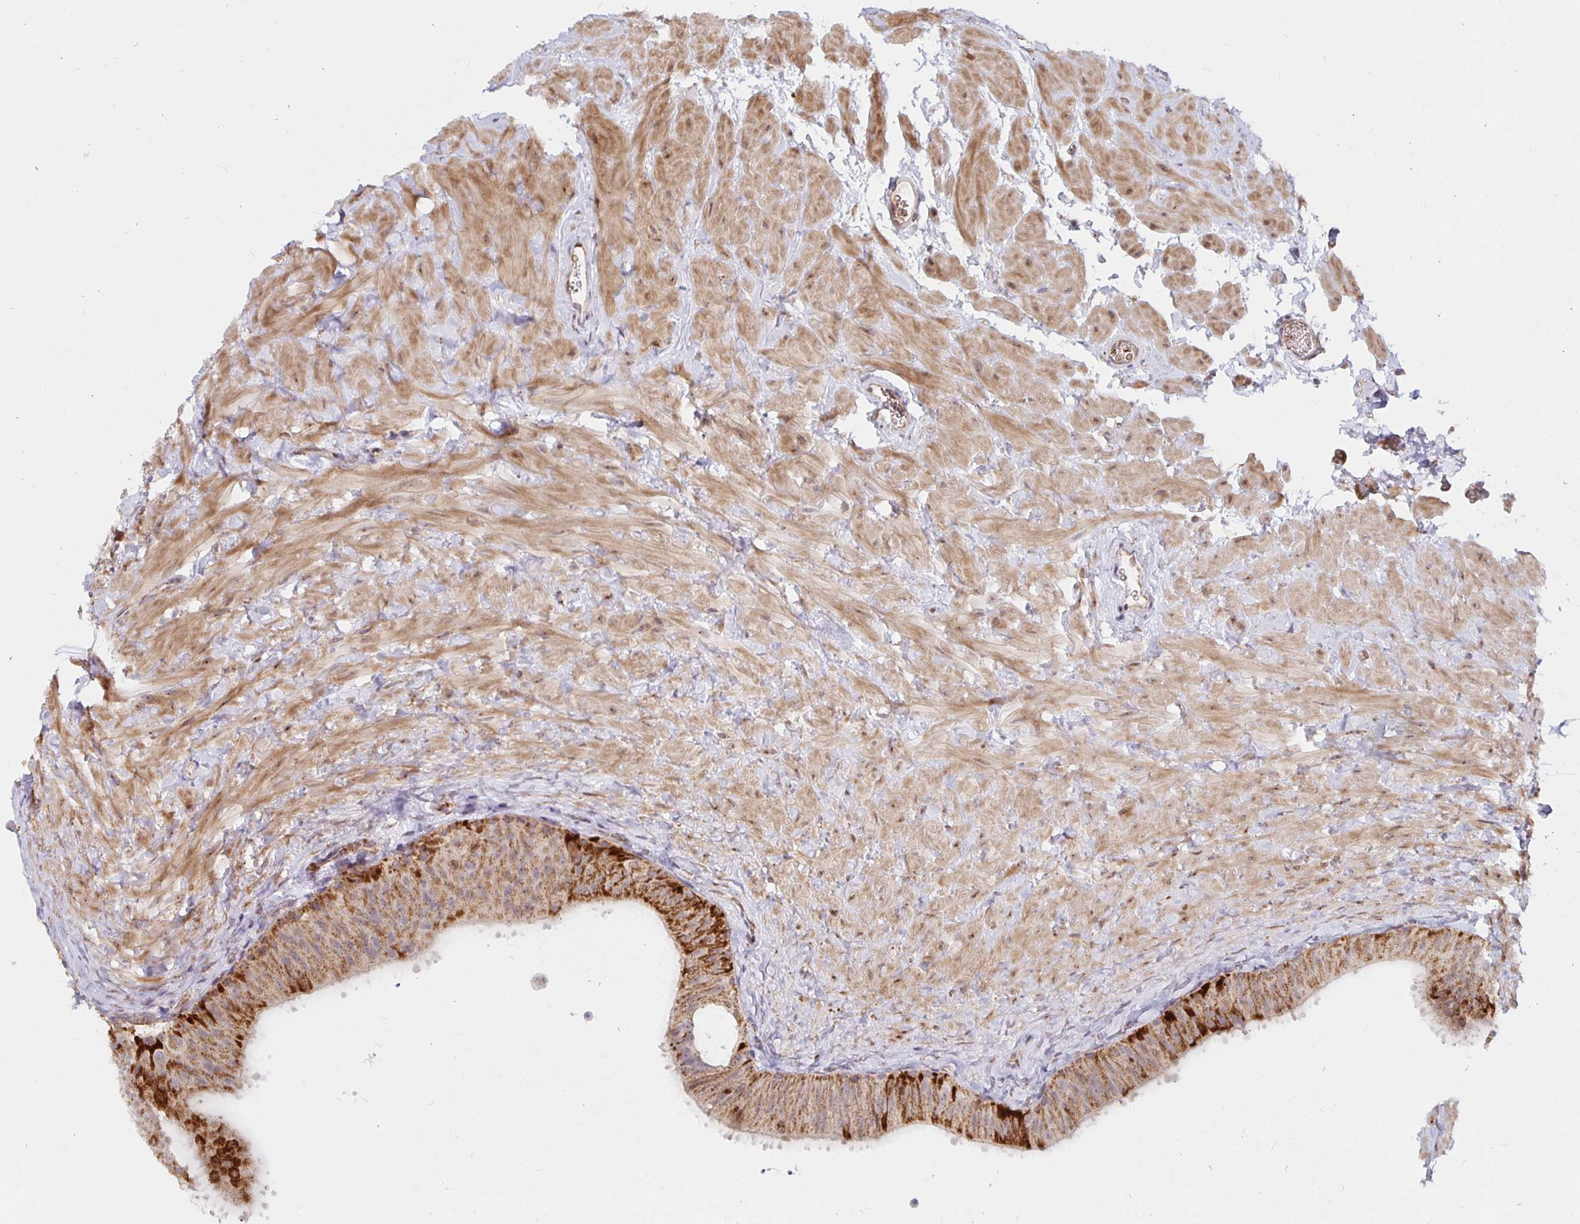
{"staining": {"intensity": "strong", "quantity": ">75%", "location": "cytoplasmic/membranous"}, "tissue": "epididymis", "cell_type": "Glandular cells", "image_type": "normal", "snomed": [{"axis": "morphology", "description": "Normal tissue, NOS"}, {"axis": "topography", "description": "Epididymis, spermatic cord, NOS"}, {"axis": "topography", "description": "Epididymis"}], "caption": "Immunohistochemistry (IHC) of benign epididymis shows high levels of strong cytoplasmic/membranous staining in about >75% of glandular cells. The staining is performed using DAB (3,3'-diaminobenzidine) brown chromogen to label protein expression. The nuclei are counter-stained blue using hematoxylin.", "gene": "MRPL28", "patient": {"sex": "male", "age": 31}}